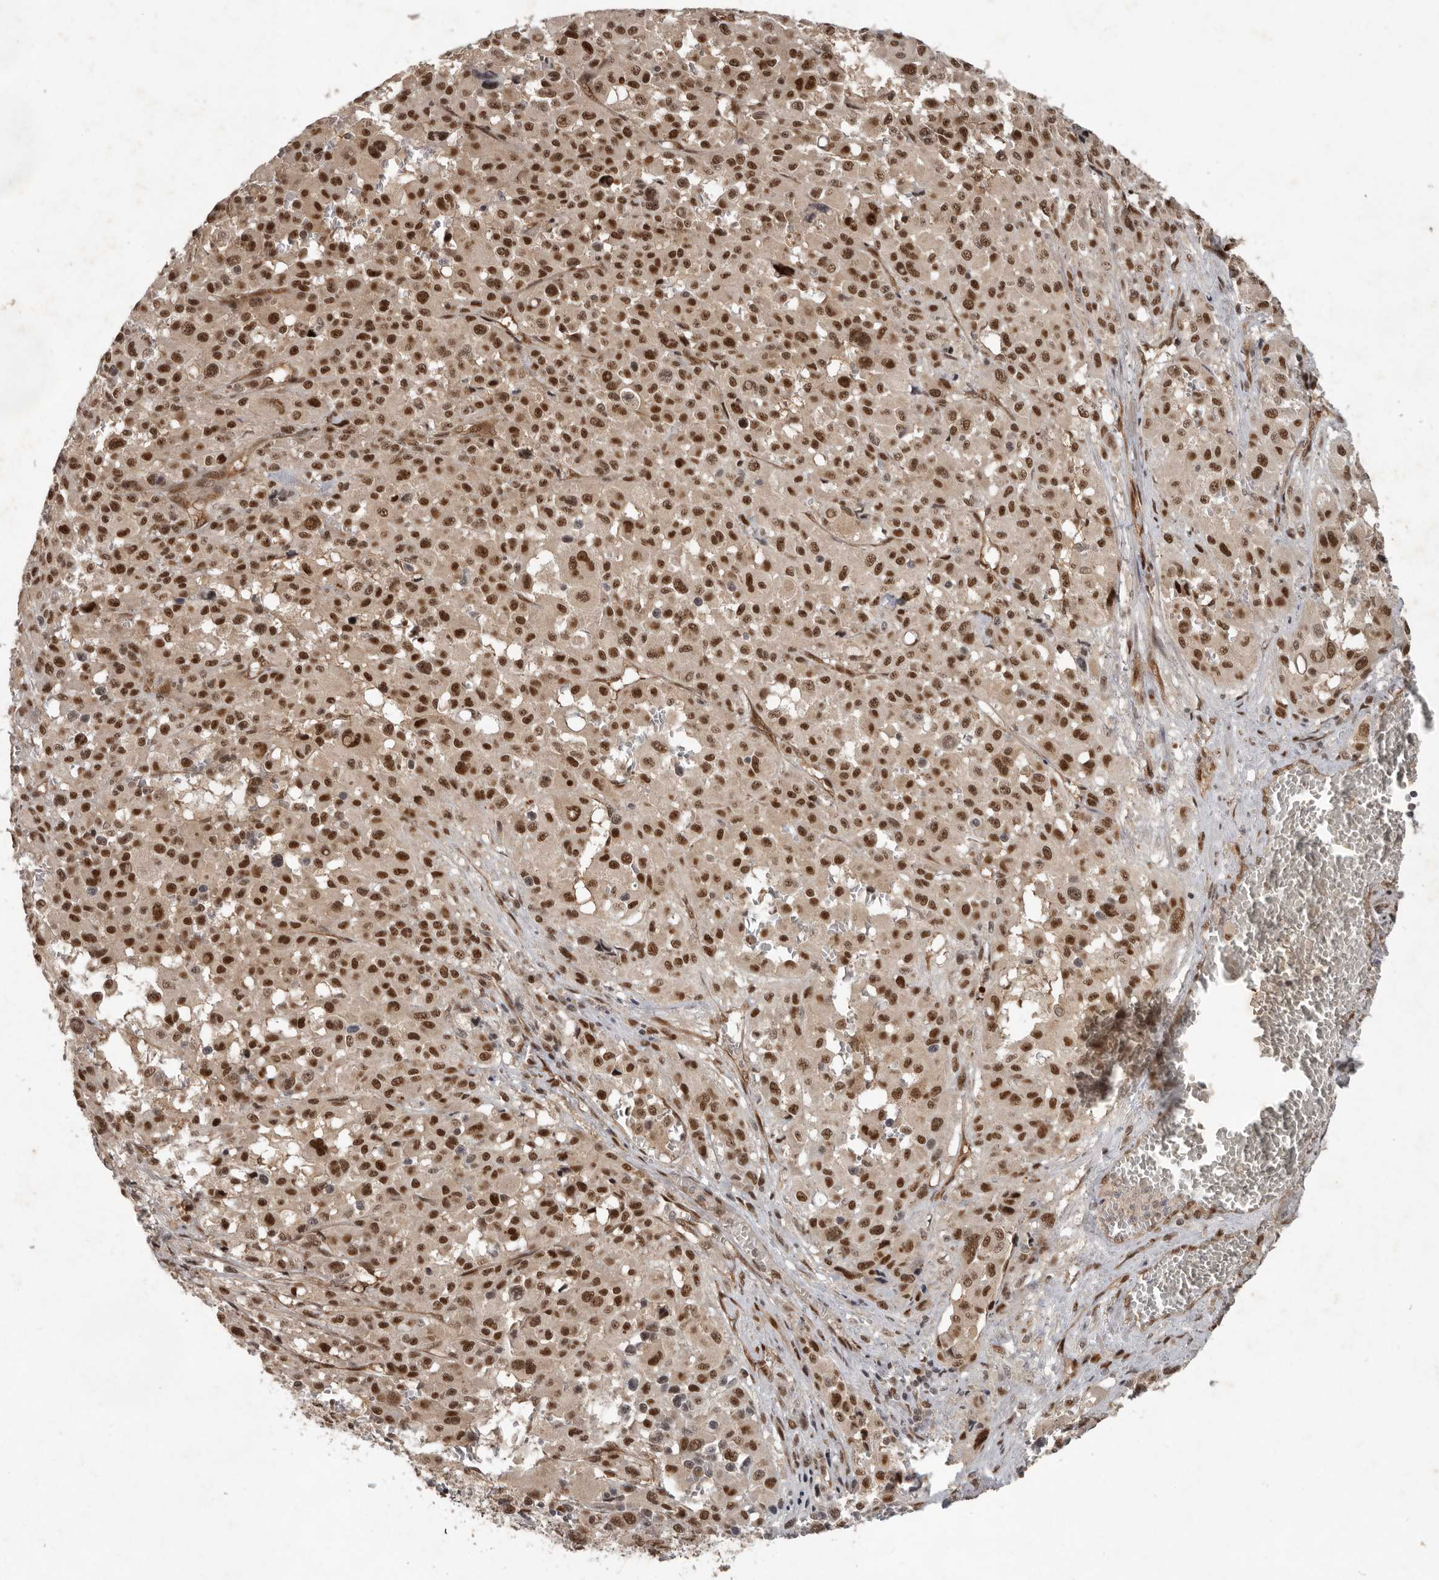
{"staining": {"intensity": "moderate", "quantity": ">75%", "location": "nuclear"}, "tissue": "melanoma", "cell_type": "Tumor cells", "image_type": "cancer", "snomed": [{"axis": "morphology", "description": "Malignant melanoma, Metastatic site"}, {"axis": "topography", "description": "Skin"}], "caption": "The image reveals a brown stain indicating the presence of a protein in the nuclear of tumor cells in malignant melanoma (metastatic site).", "gene": "CDC27", "patient": {"sex": "female", "age": 74}}